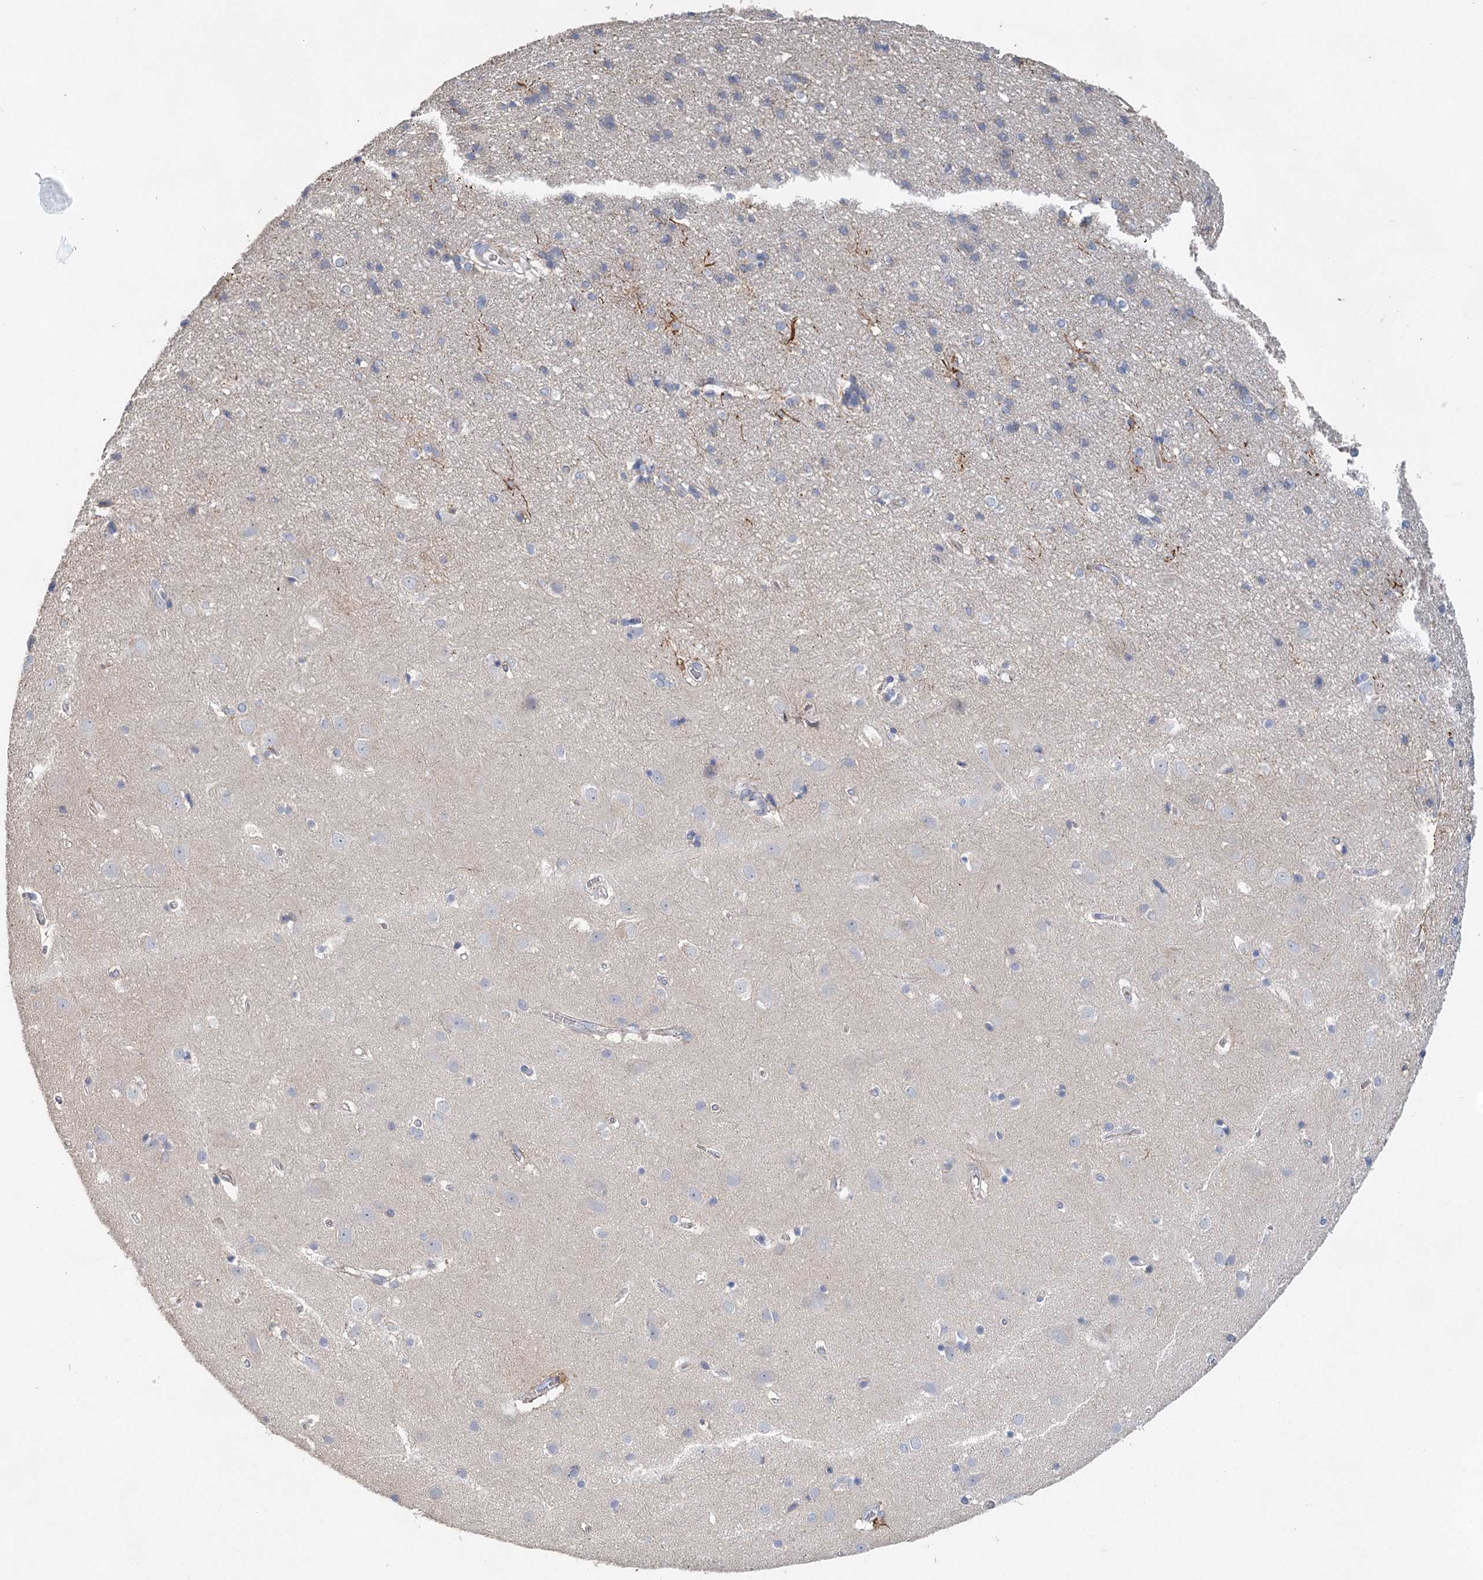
{"staining": {"intensity": "negative", "quantity": "none", "location": "none"}, "tissue": "cerebral cortex", "cell_type": "Endothelial cells", "image_type": "normal", "snomed": [{"axis": "morphology", "description": "Normal tissue, NOS"}, {"axis": "topography", "description": "Cerebral cortex"}], "caption": "Endothelial cells show no significant positivity in normal cerebral cortex. (Stains: DAB IHC with hematoxylin counter stain, Microscopy: brightfield microscopy at high magnification).", "gene": "MYL6B", "patient": {"sex": "male", "age": 54}}